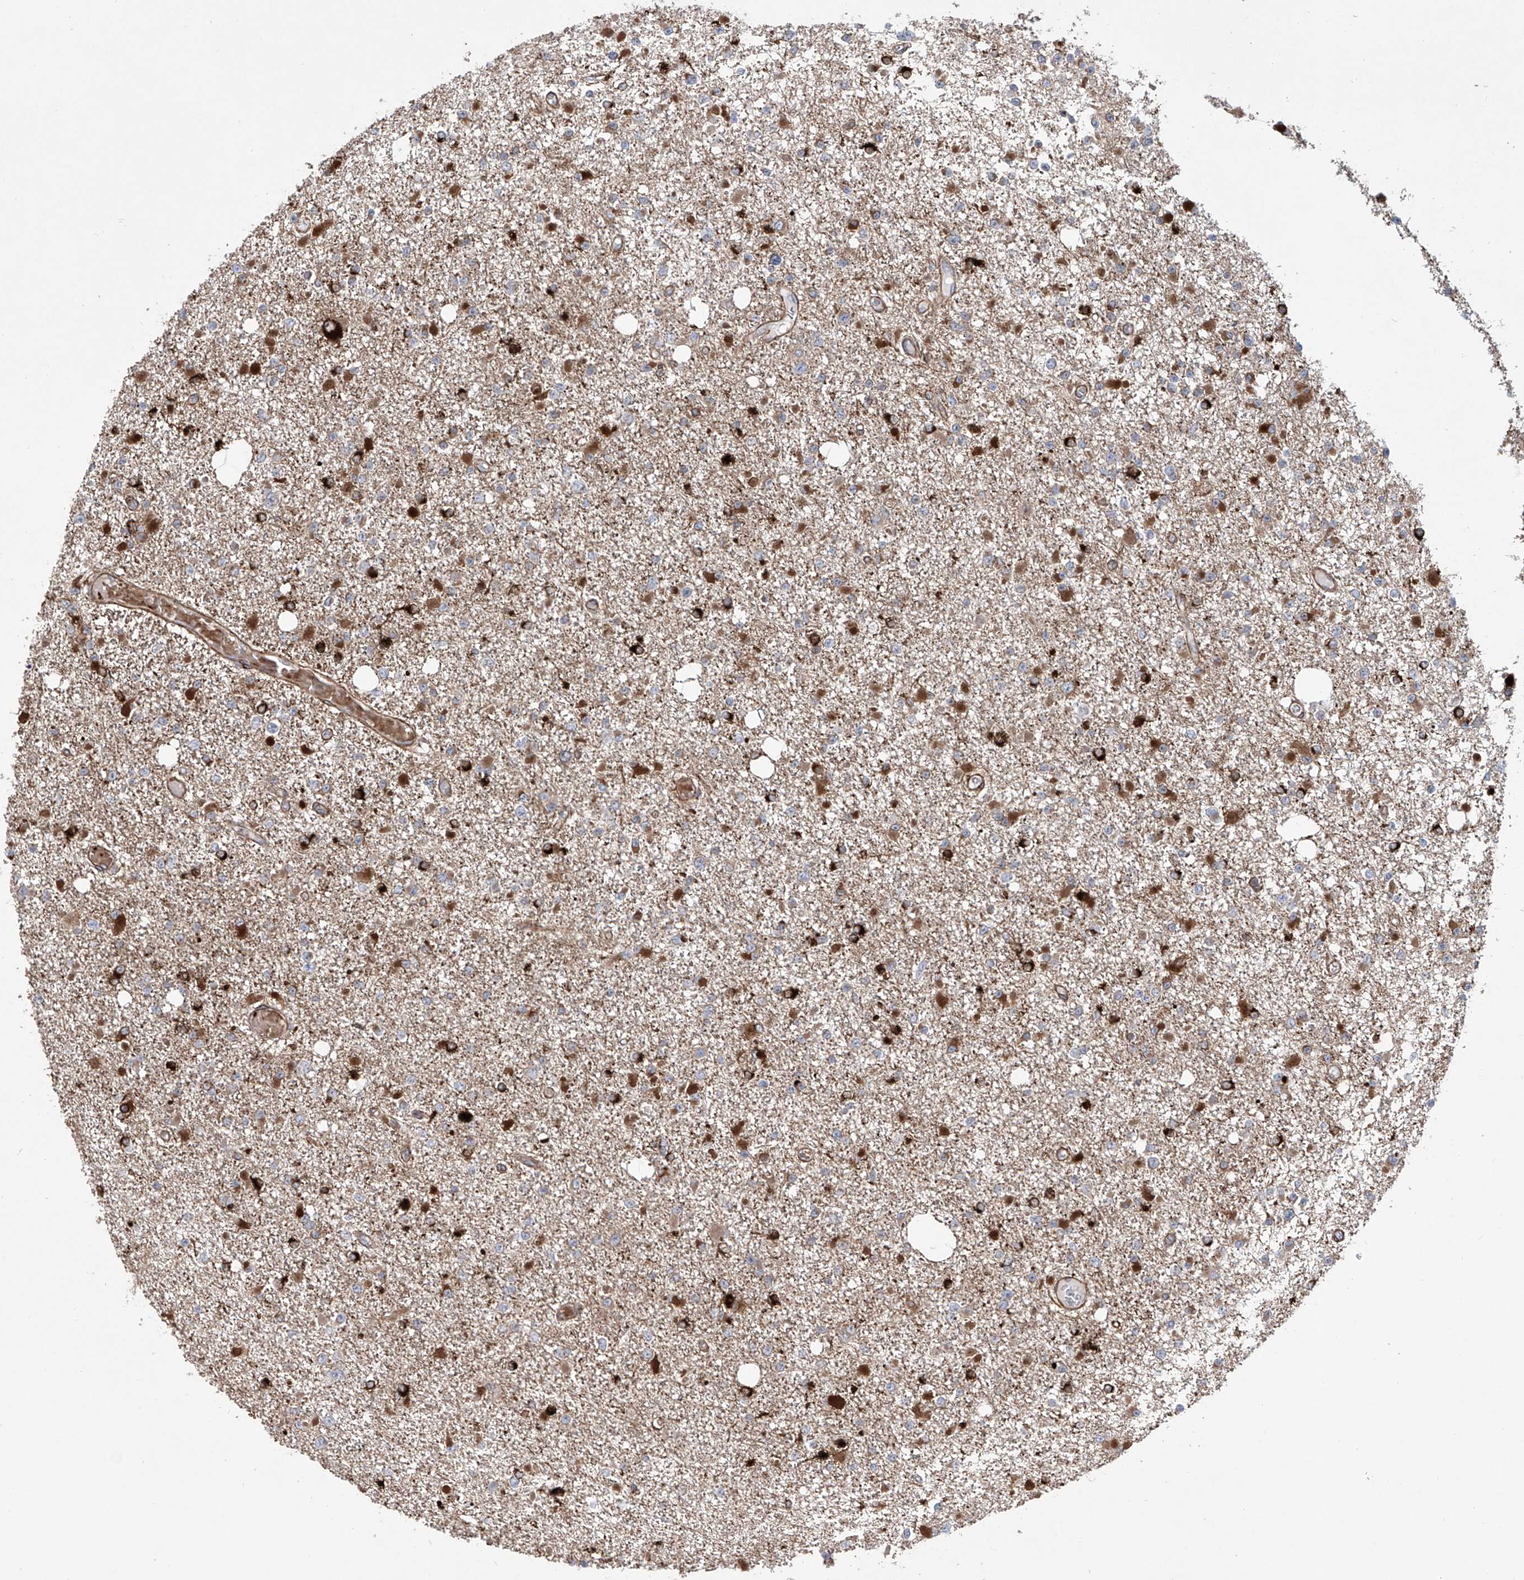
{"staining": {"intensity": "weak", "quantity": "25%-75%", "location": "cytoplasmic/membranous"}, "tissue": "glioma", "cell_type": "Tumor cells", "image_type": "cancer", "snomed": [{"axis": "morphology", "description": "Glioma, malignant, Low grade"}, {"axis": "topography", "description": "Brain"}], "caption": "Glioma stained with IHC shows weak cytoplasmic/membranous staining in approximately 25%-75% of tumor cells. (DAB IHC, brown staining for protein, blue staining for nuclei).", "gene": "APAF1", "patient": {"sex": "female", "age": 22}}